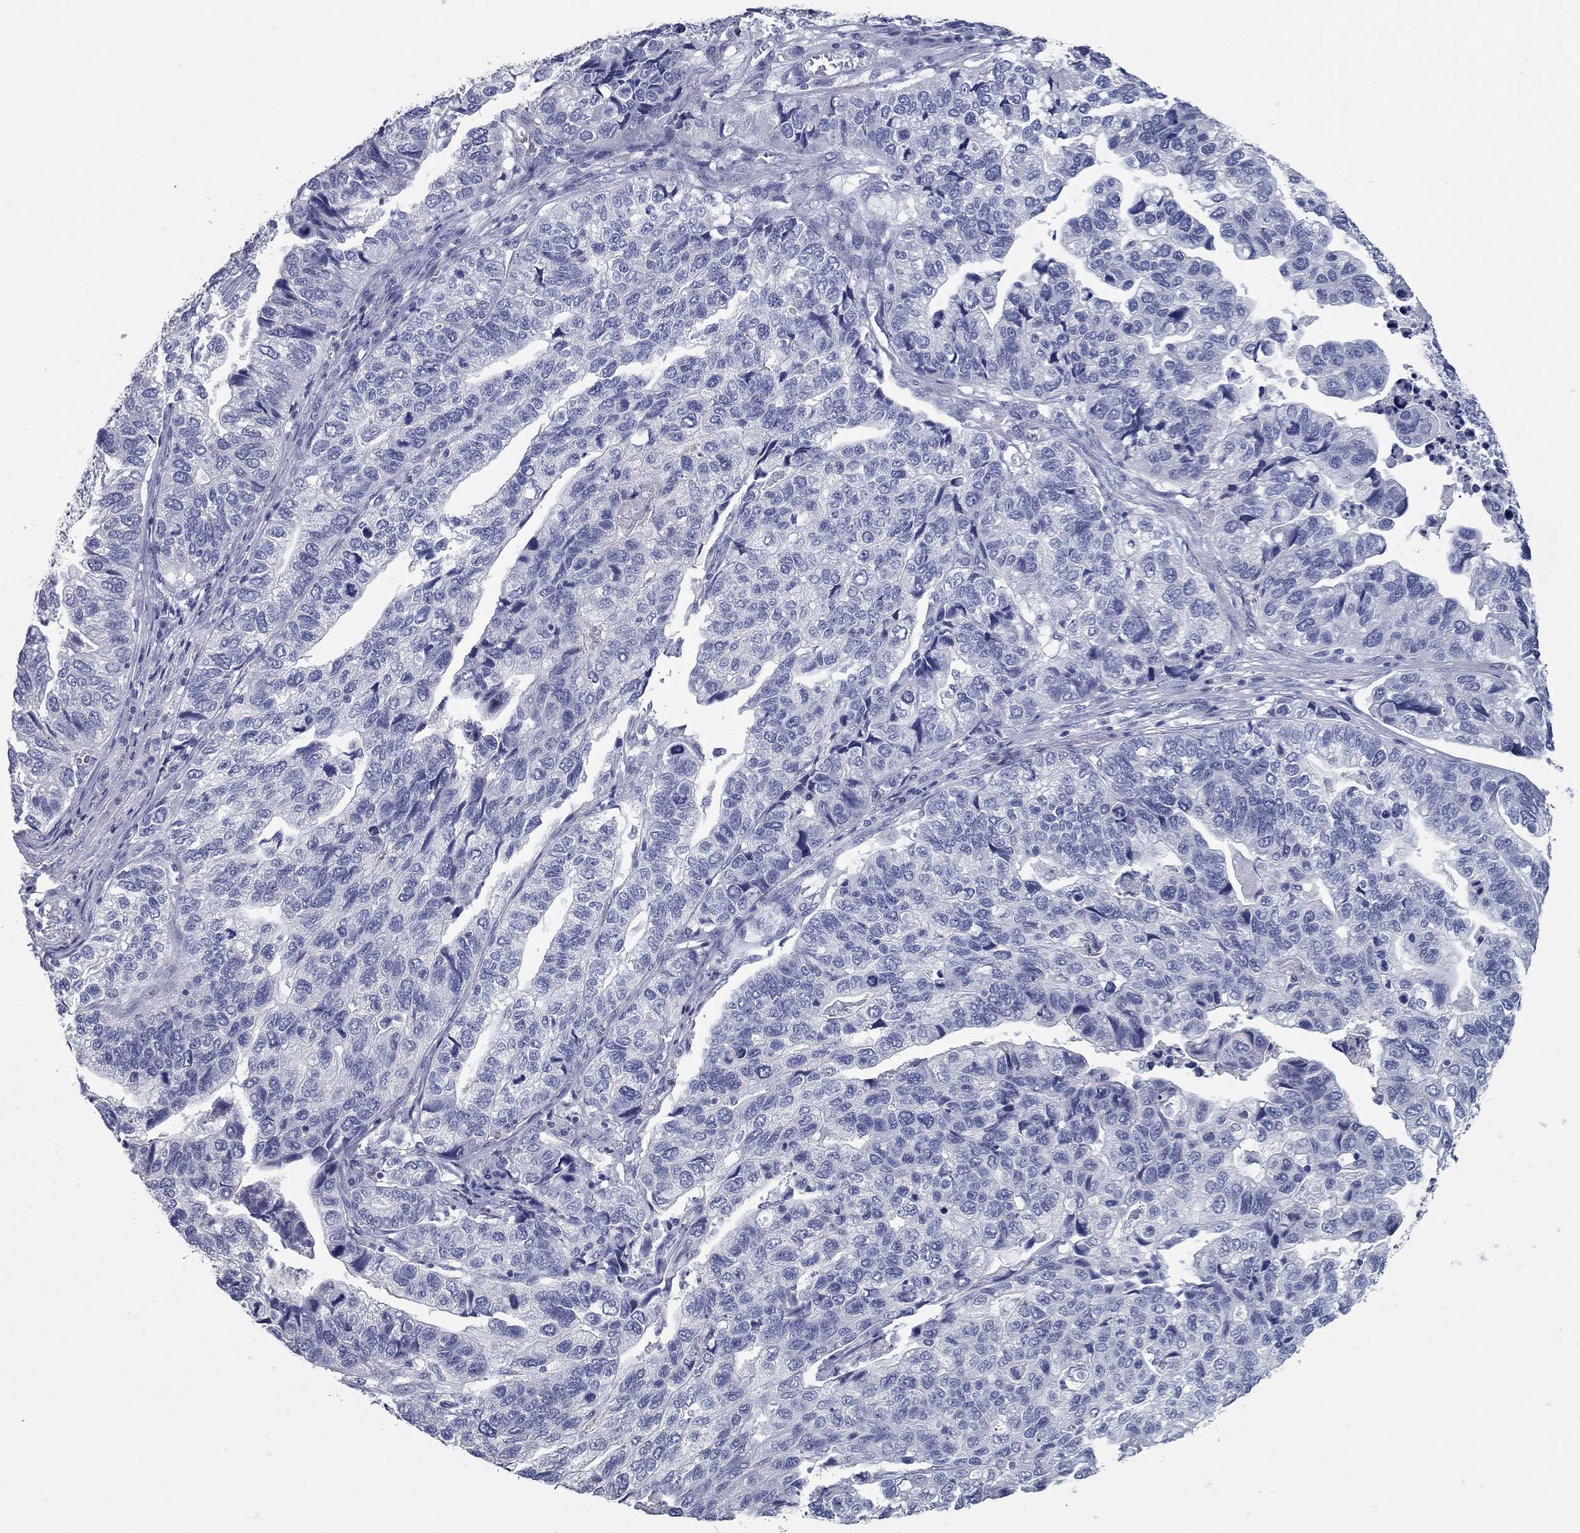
{"staining": {"intensity": "negative", "quantity": "none", "location": "none"}, "tissue": "stomach cancer", "cell_type": "Tumor cells", "image_type": "cancer", "snomed": [{"axis": "morphology", "description": "Adenocarcinoma, NOS"}, {"axis": "topography", "description": "Stomach, upper"}], "caption": "Immunohistochemistry (IHC) of stomach cancer (adenocarcinoma) displays no staining in tumor cells. The staining is performed using DAB brown chromogen with nuclei counter-stained in using hematoxylin.", "gene": "KIRREL2", "patient": {"sex": "female", "age": 67}}